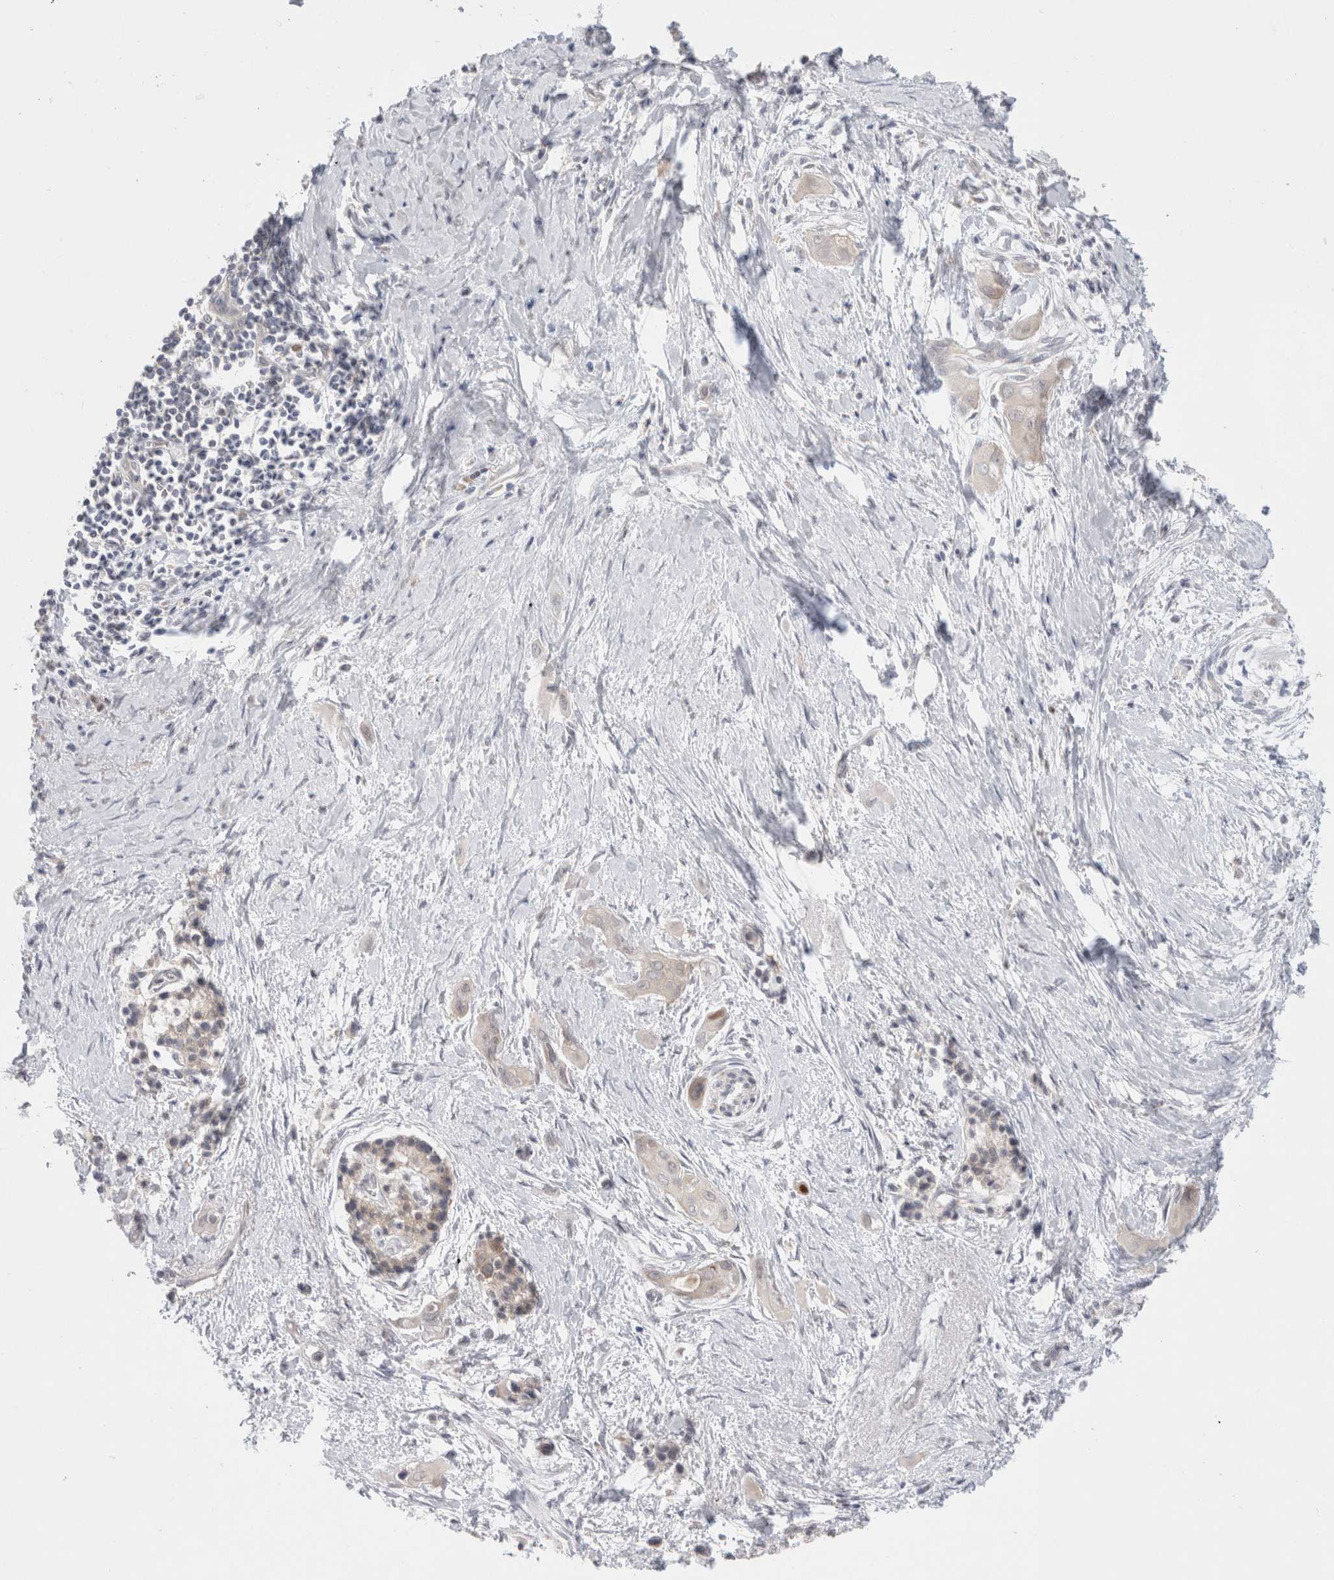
{"staining": {"intensity": "negative", "quantity": "none", "location": "none"}, "tissue": "pancreatic cancer", "cell_type": "Tumor cells", "image_type": "cancer", "snomed": [{"axis": "morphology", "description": "Adenocarcinoma, NOS"}, {"axis": "topography", "description": "Pancreas"}], "caption": "This is an IHC micrograph of pancreatic adenocarcinoma. There is no staining in tumor cells.", "gene": "NDOR1", "patient": {"sex": "male", "age": 59}}